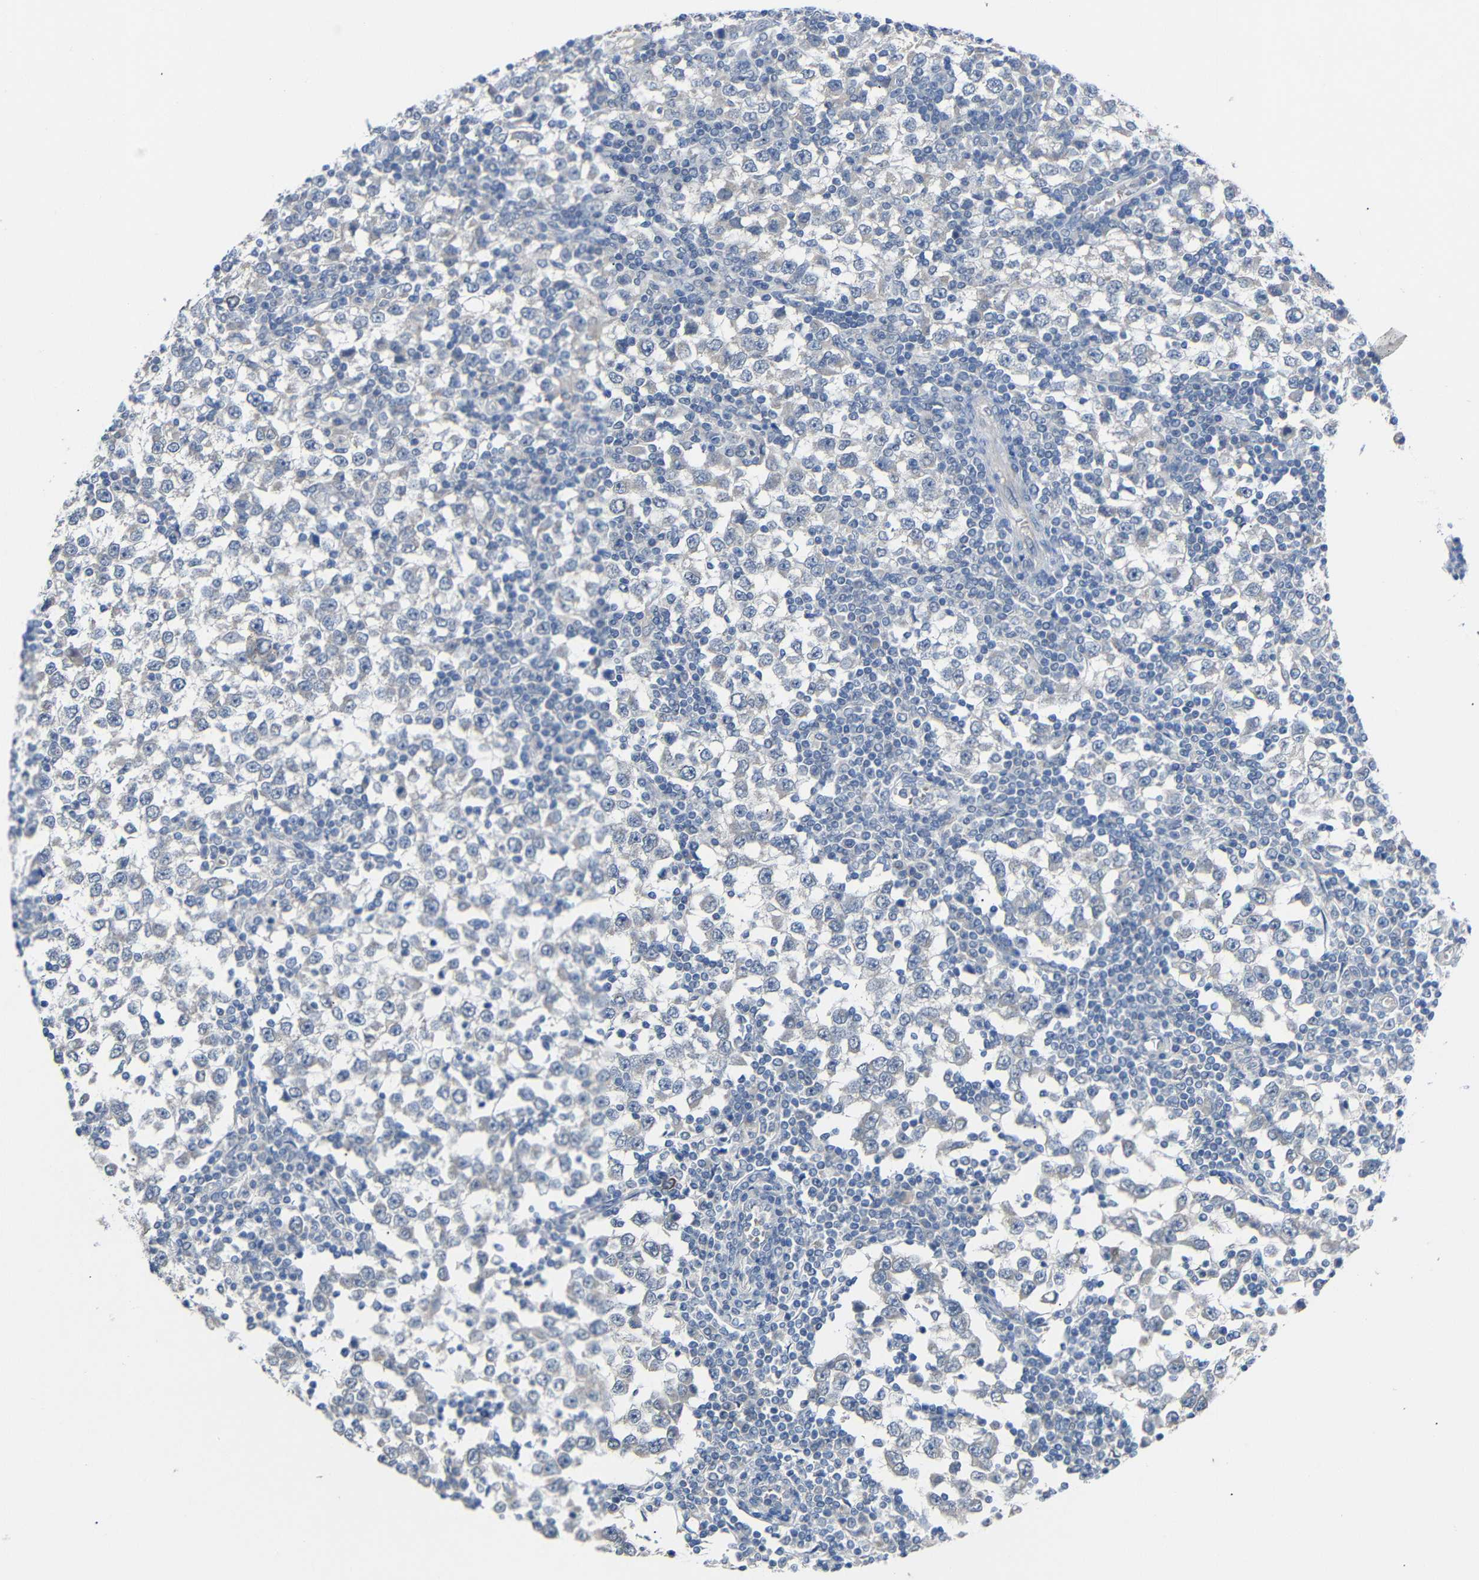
{"staining": {"intensity": "negative", "quantity": "none", "location": "none"}, "tissue": "testis cancer", "cell_type": "Tumor cells", "image_type": "cancer", "snomed": [{"axis": "morphology", "description": "Seminoma, NOS"}, {"axis": "topography", "description": "Testis"}], "caption": "This is a image of IHC staining of testis cancer (seminoma), which shows no positivity in tumor cells. Brightfield microscopy of IHC stained with DAB (brown) and hematoxylin (blue), captured at high magnification.", "gene": "HNF1A", "patient": {"sex": "male", "age": 65}}